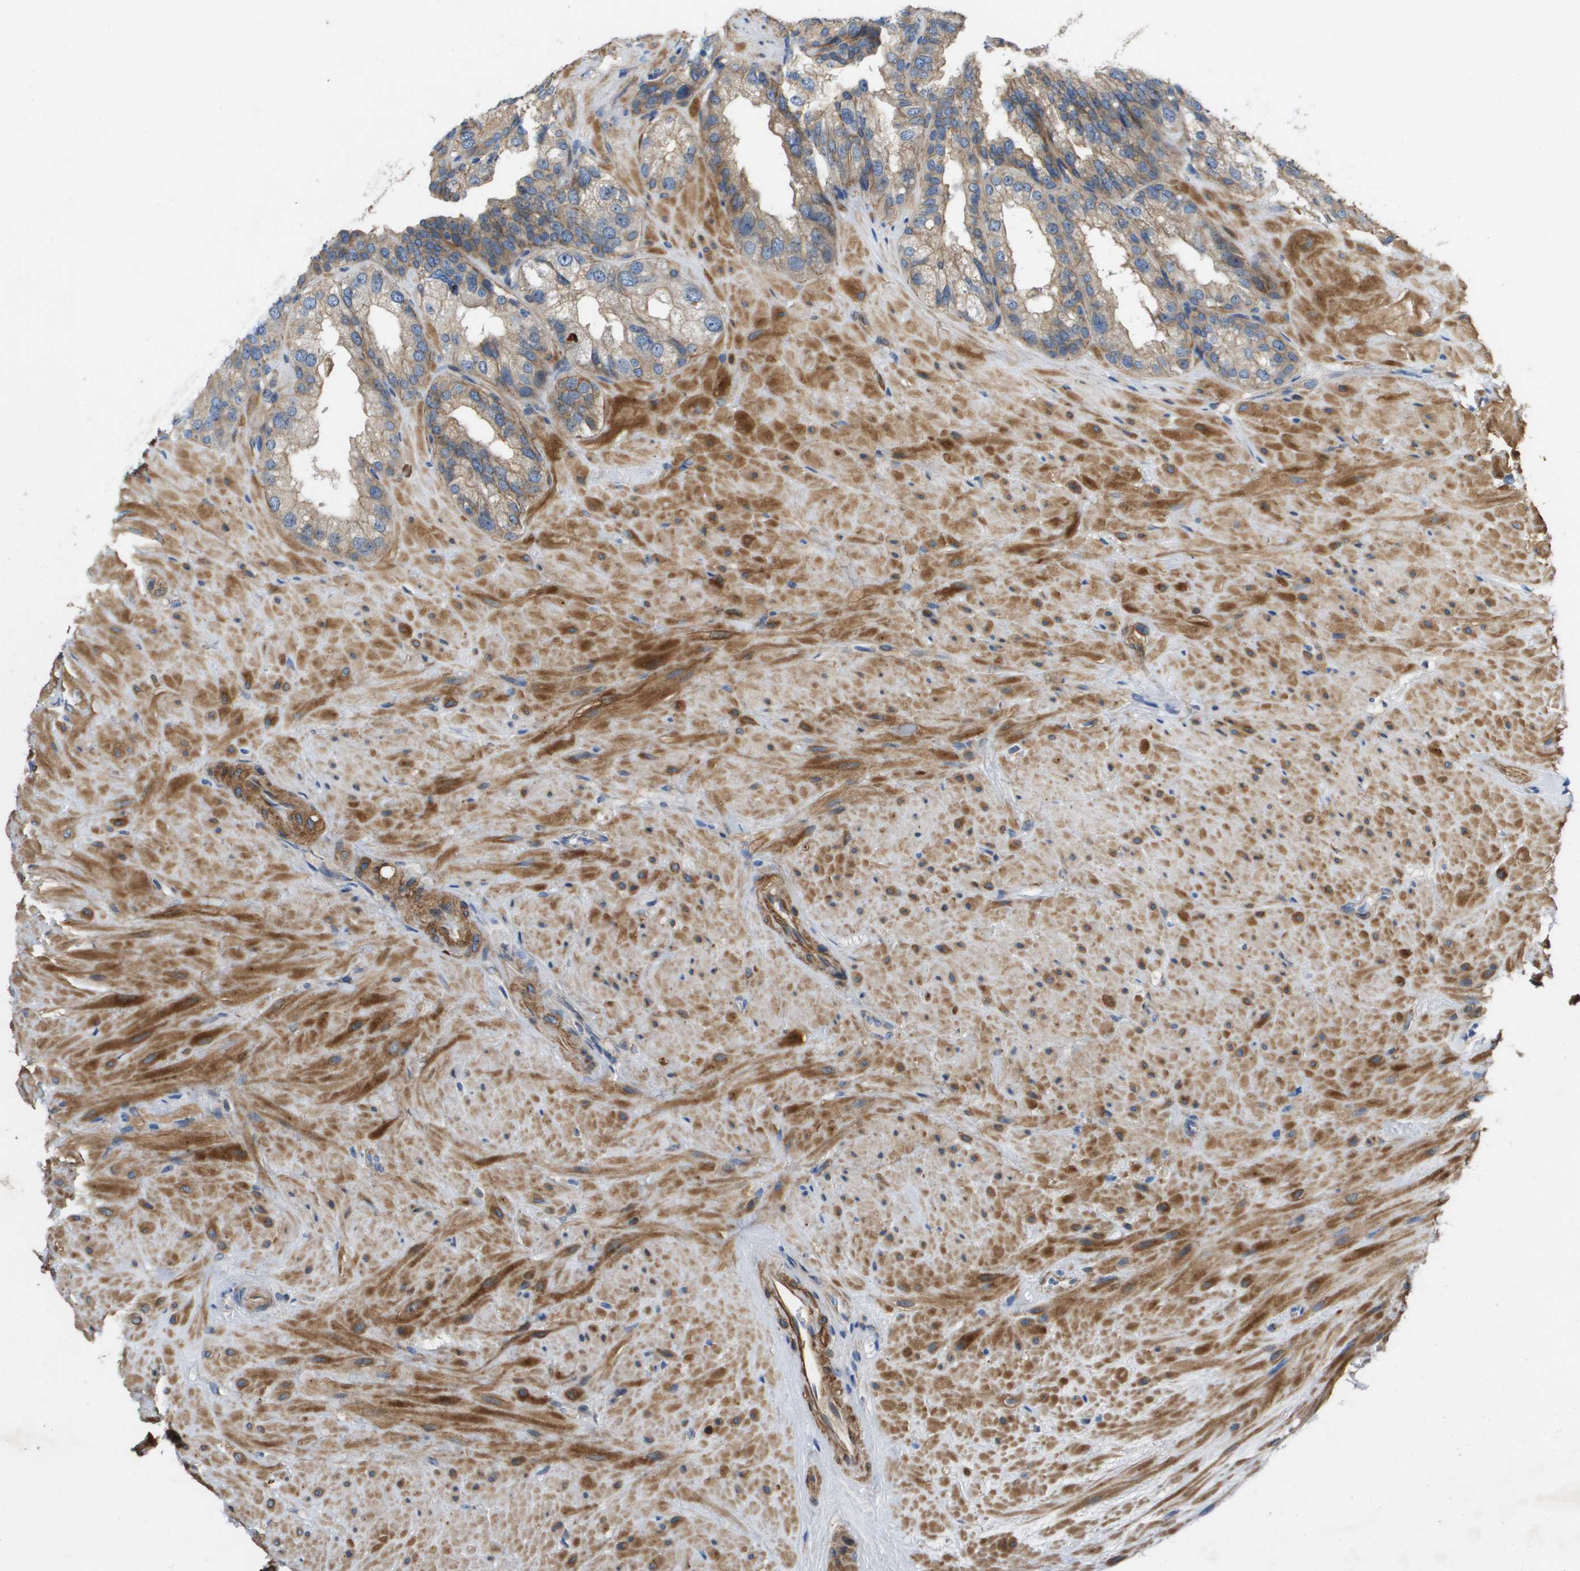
{"staining": {"intensity": "weak", "quantity": ">75%", "location": "cytoplasmic/membranous"}, "tissue": "seminal vesicle", "cell_type": "Glandular cells", "image_type": "normal", "snomed": [{"axis": "morphology", "description": "Normal tissue, NOS"}, {"axis": "topography", "description": "Seminal veicle"}], "caption": "Protein expression analysis of benign seminal vesicle exhibits weak cytoplasmic/membranous expression in approximately >75% of glandular cells.", "gene": "LPP", "patient": {"sex": "male", "age": 68}}